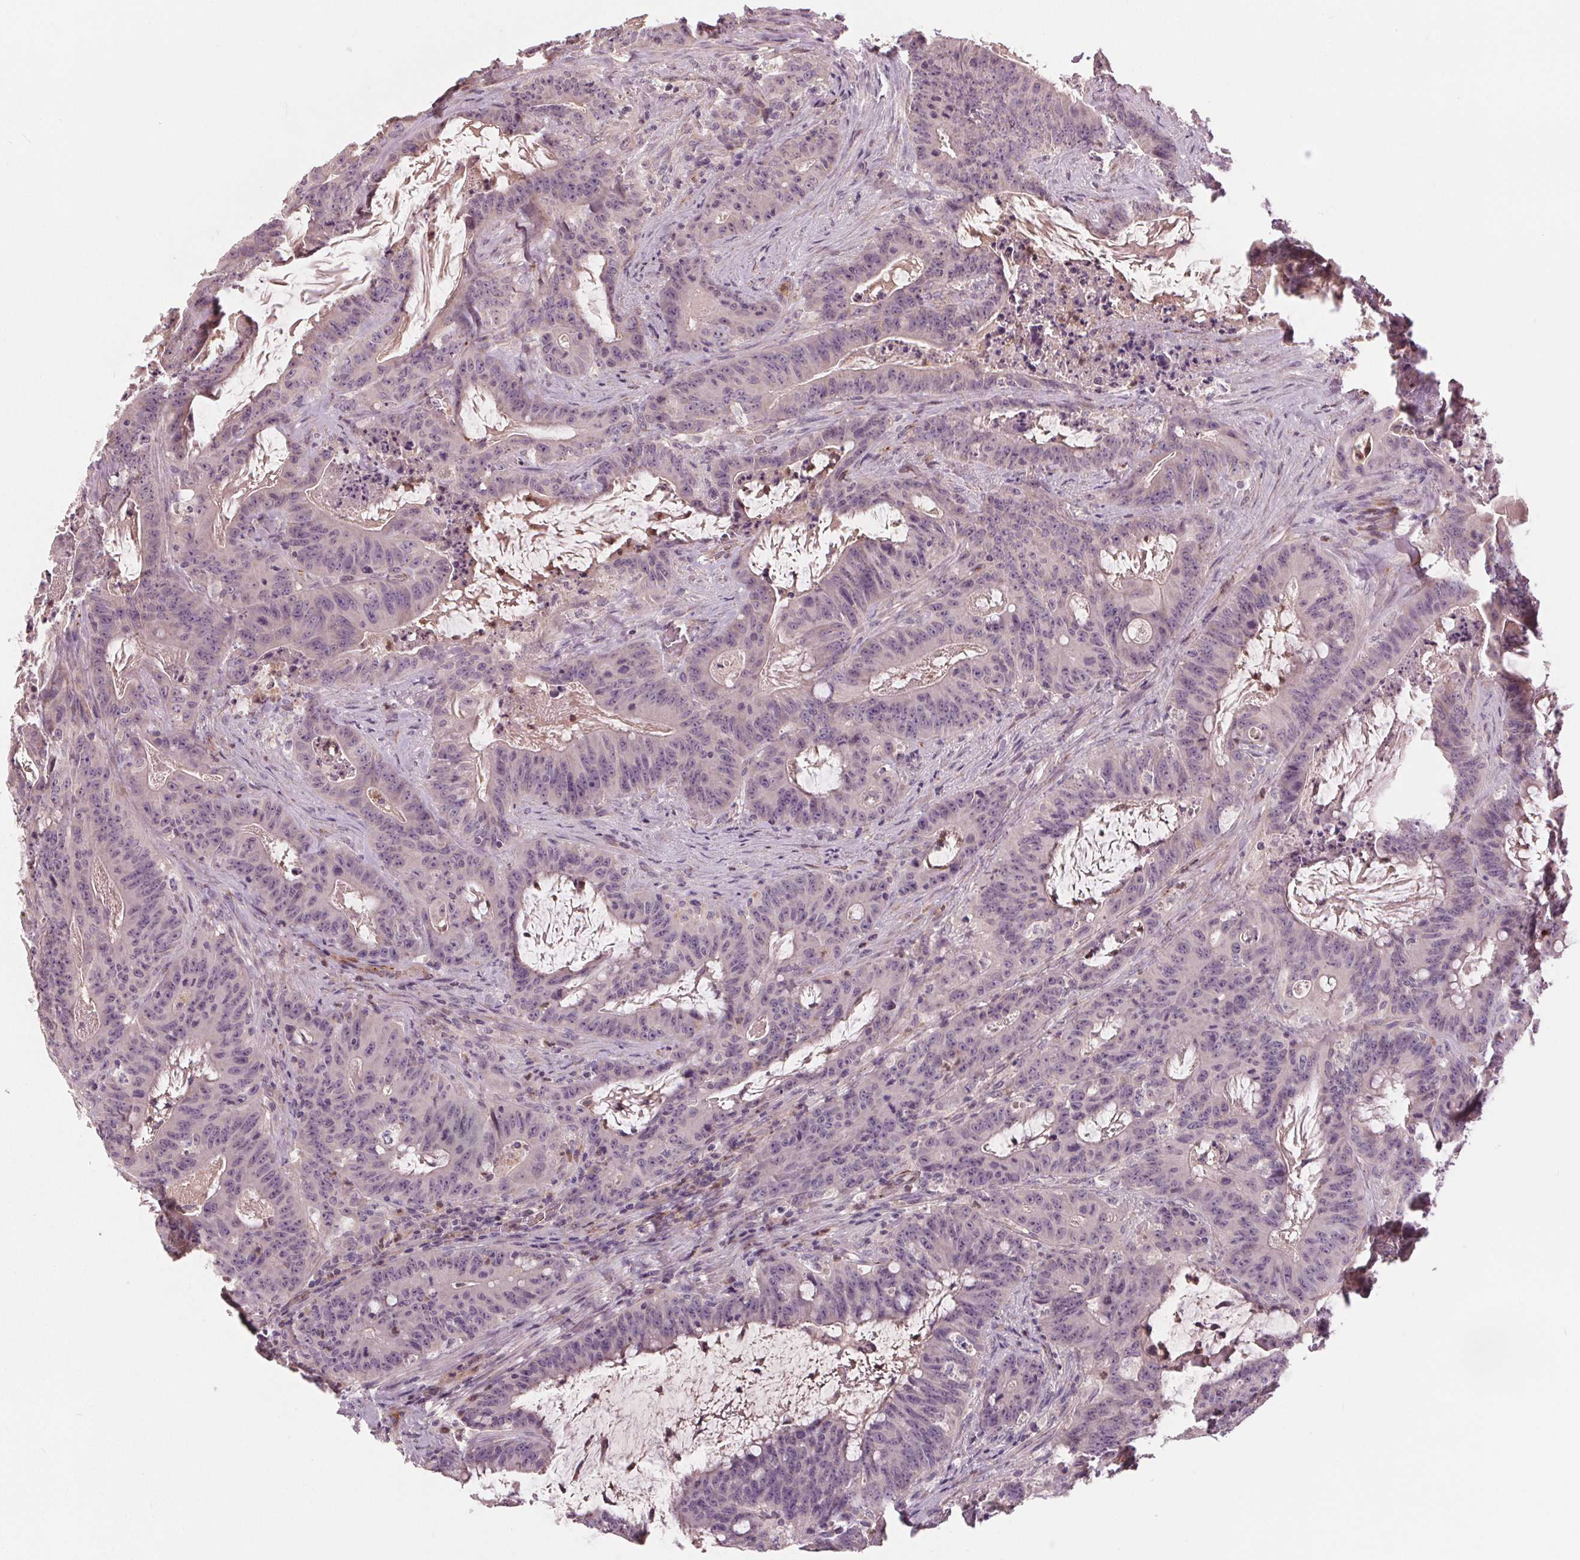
{"staining": {"intensity": "negative", "quantity": "none", "location": "none"}, "tissue": "colorectal cancer", "cell_type": "Tumor cells", "image_type": "cancer", "snomed": [{"axis": "morphology", "description": "Adenocarcinoma, NOS"}, {"axis": "topography", "description": "Colon"}], "caption": "High magnification brightfield microscopy of colorectal cancer stained with DAB (3,3'-diaminobenzidine) (brown) and counterstained with hematoxylin (blue): tumor cells show no significant expression.", "gene": "PDGFD", "patient": {"sex": "male", "age": 33}}